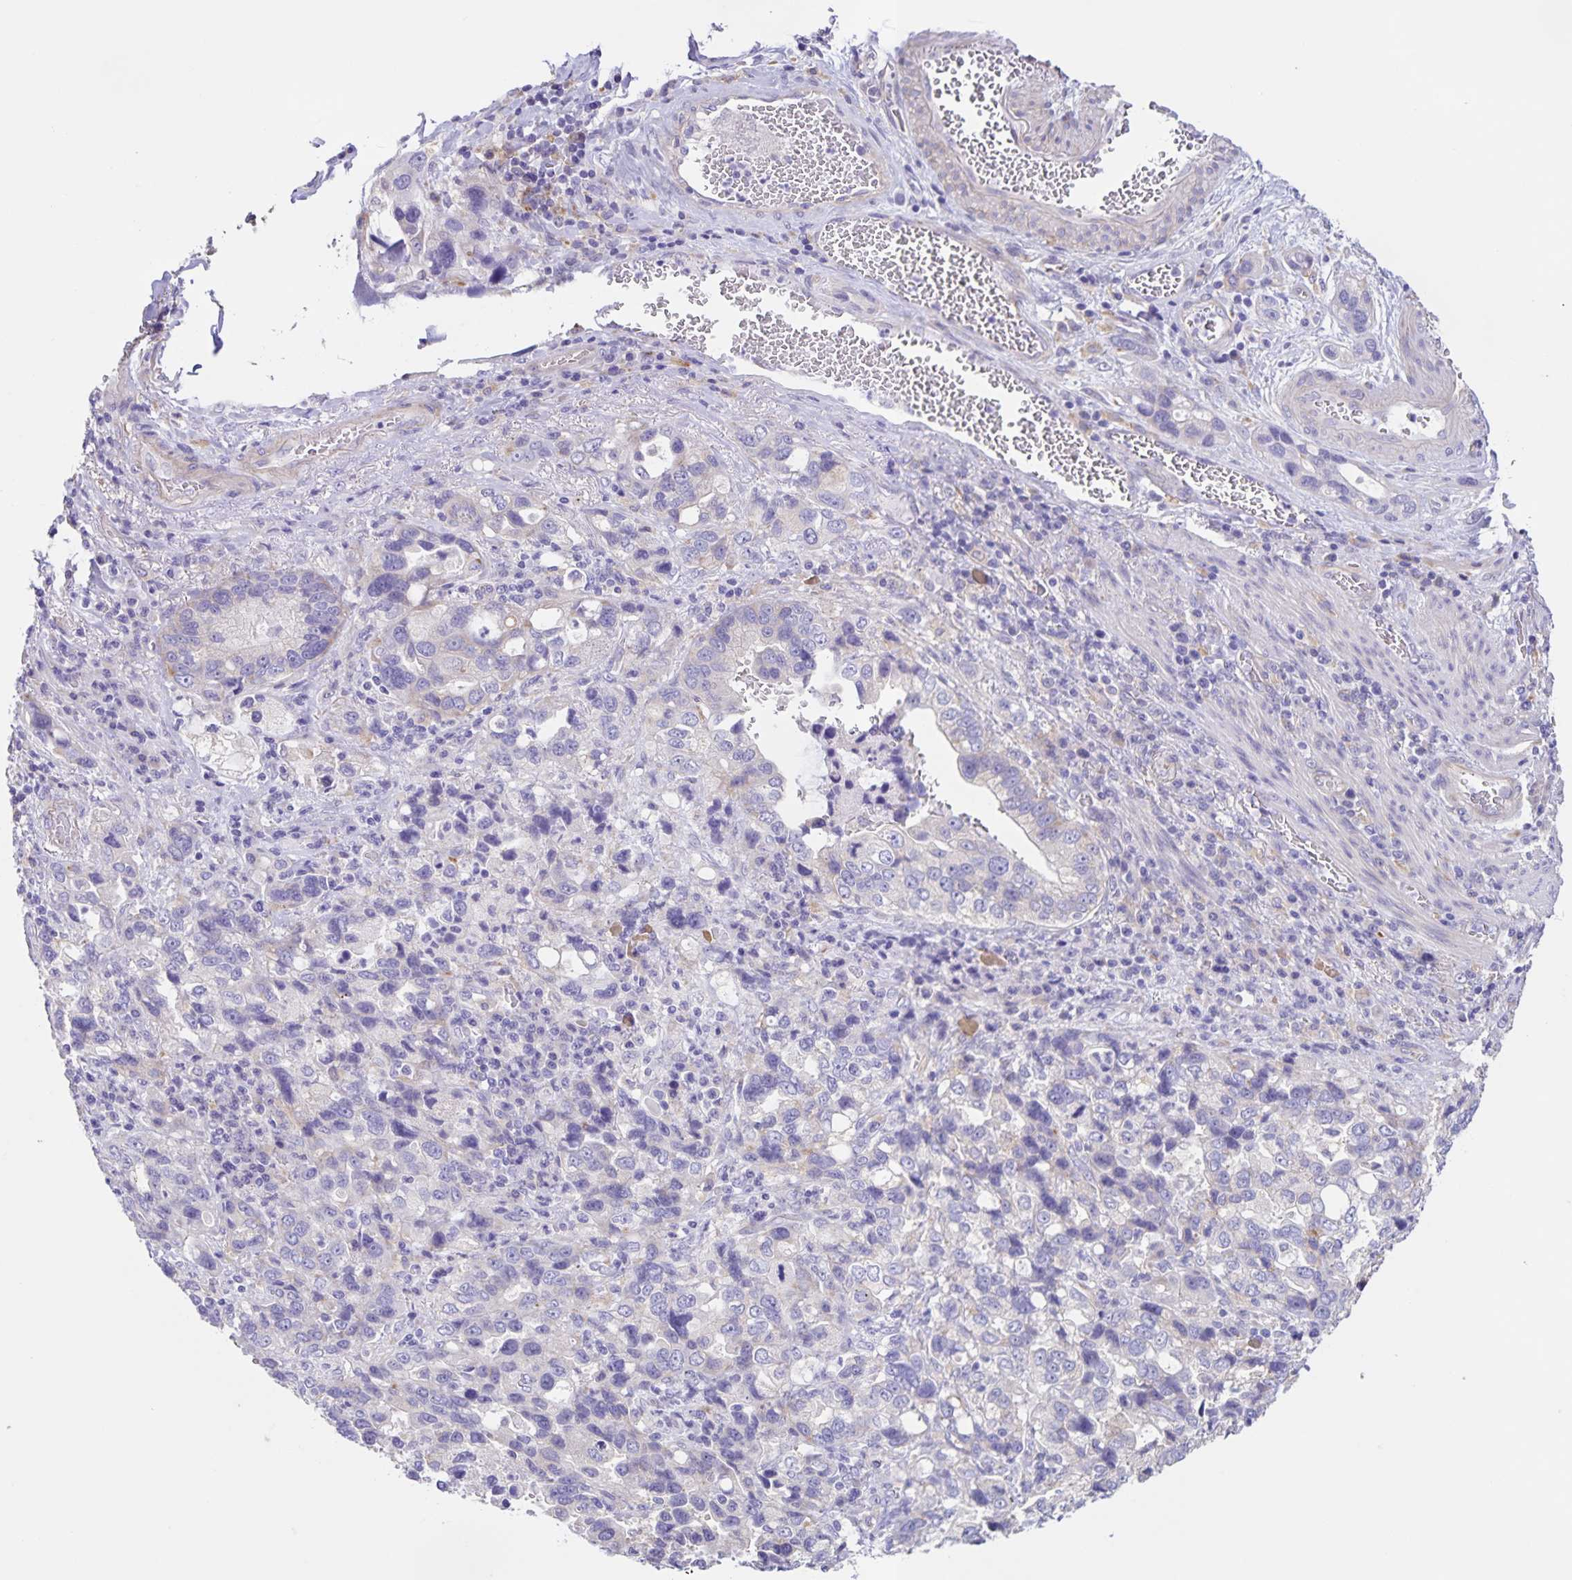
{"staining": {"intensity": "weak", "quantity": "<25%", "location": "cytoplasmic/membranous"}, "tissue": "stomach cancer", "cell_type": "Tumor cells", "image_type": "cancer", "snomed": [{"axis": "morphology", "description": "Adenocarcinoma, NOS"}, {"axis": "topography", "description": "Stomach, upper"}], "caption": "DAB (3,3'-diaminobenzidine) immunohistochemical staining of human stomach adenocarcinoma shows no significant staining in tumor cells.", "gene": "BOLL", "patient": {"sex": "female", "age": 81}}